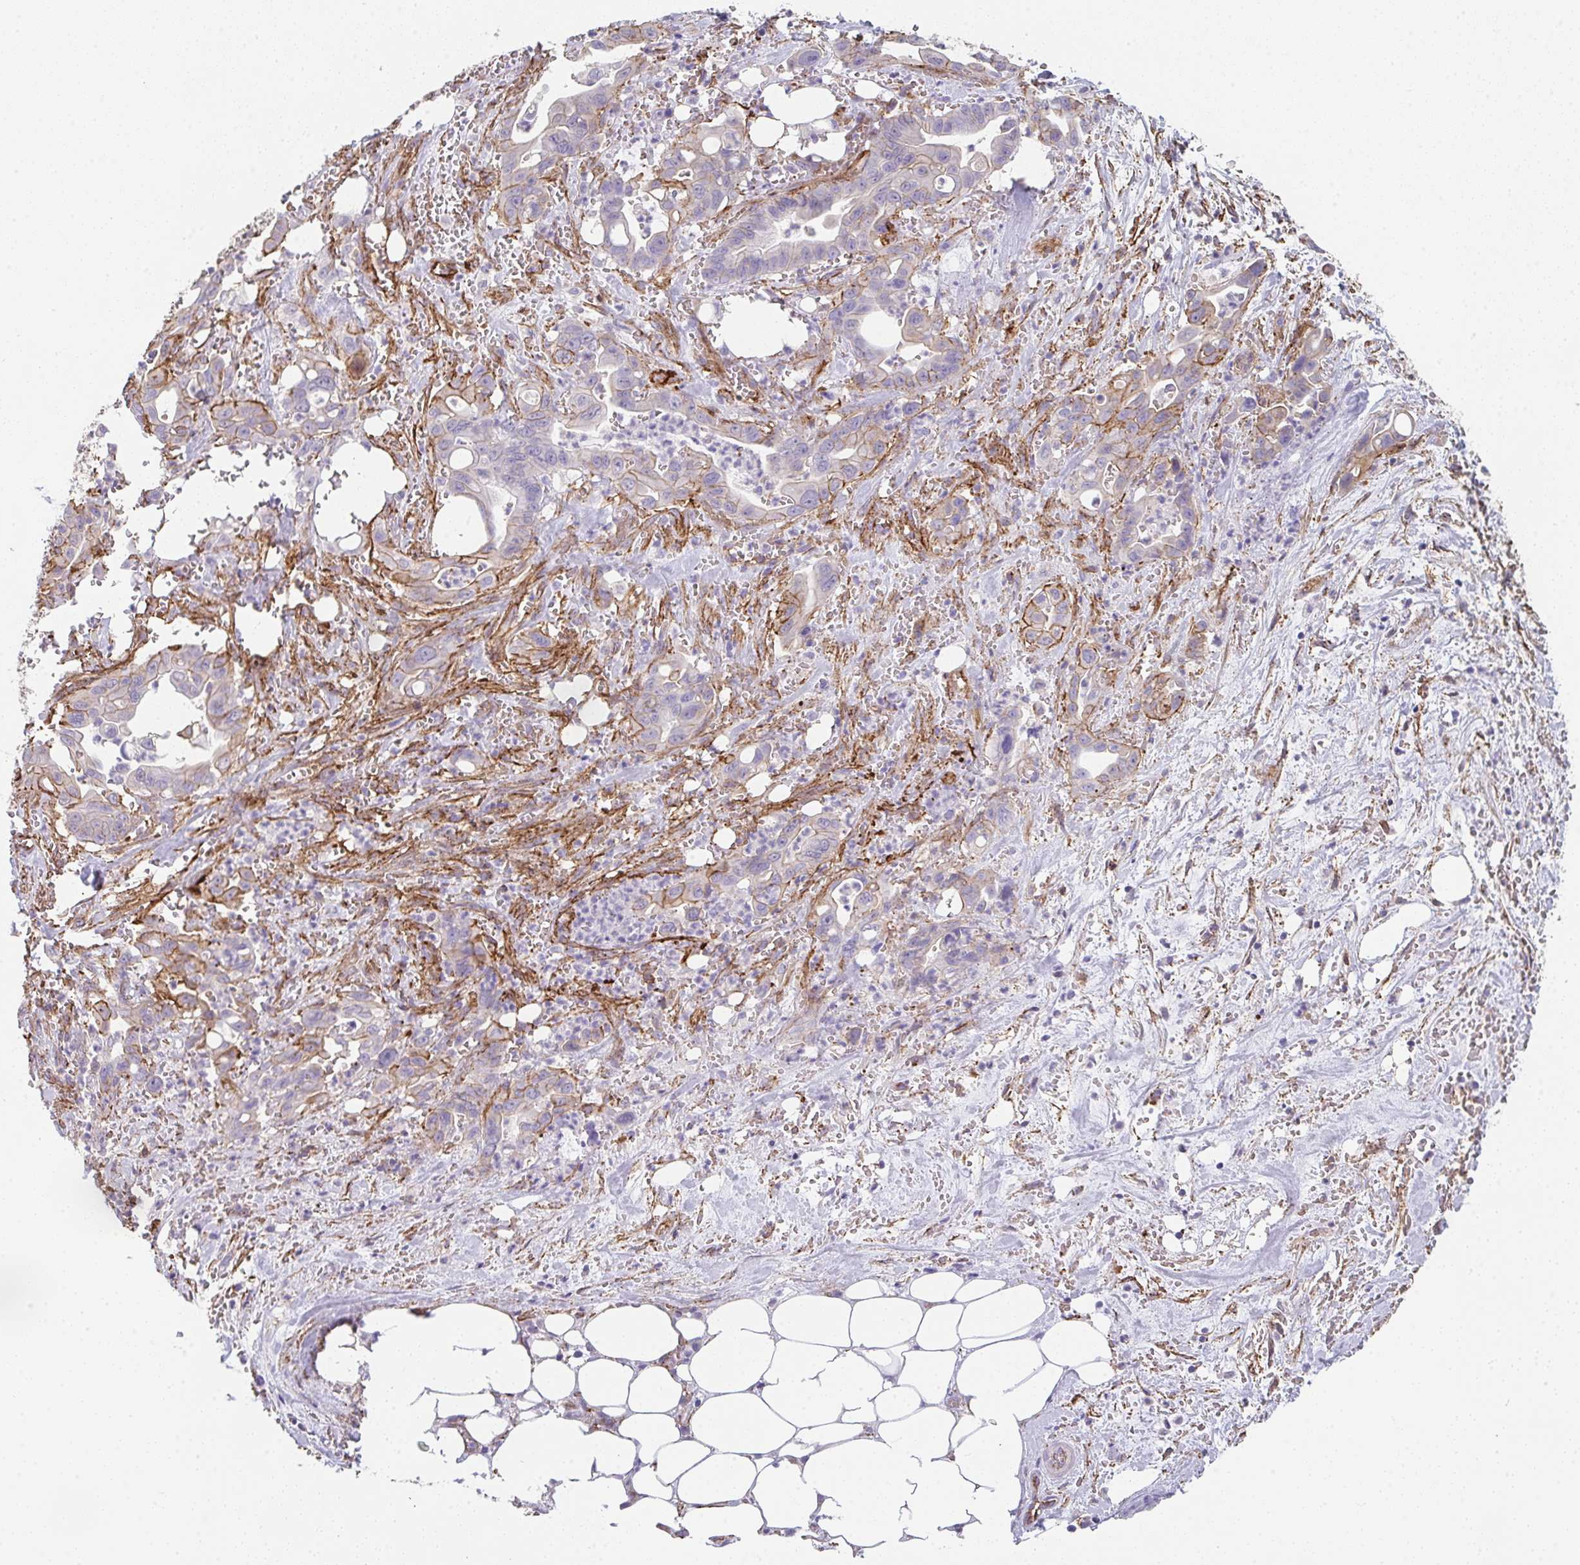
{"staining": {"intensity": "weak", "quantity": "25%-75%", "location": "cytoplasmic/membranous"}, "tissue": "pancreatic cancer", "cell_type": "Tumor cells", "image_type": "cancer", "snomed": [{"axis": "morphology", "description": "Adenocarcinoma, NOS"}, {"axis": "topography", "description": "Pancreas"}], "caption": "Brown immunohistochemical staining in human adenocarcinoma (pancreatic) shows weak cytoplasmic/membranous staining in about 25%-75% of tumor cells. (Brightfield microscopy of DAB IHC at high magnification).", "gene": "DBN1", "patient": {"sex": "male", "age": 61}}